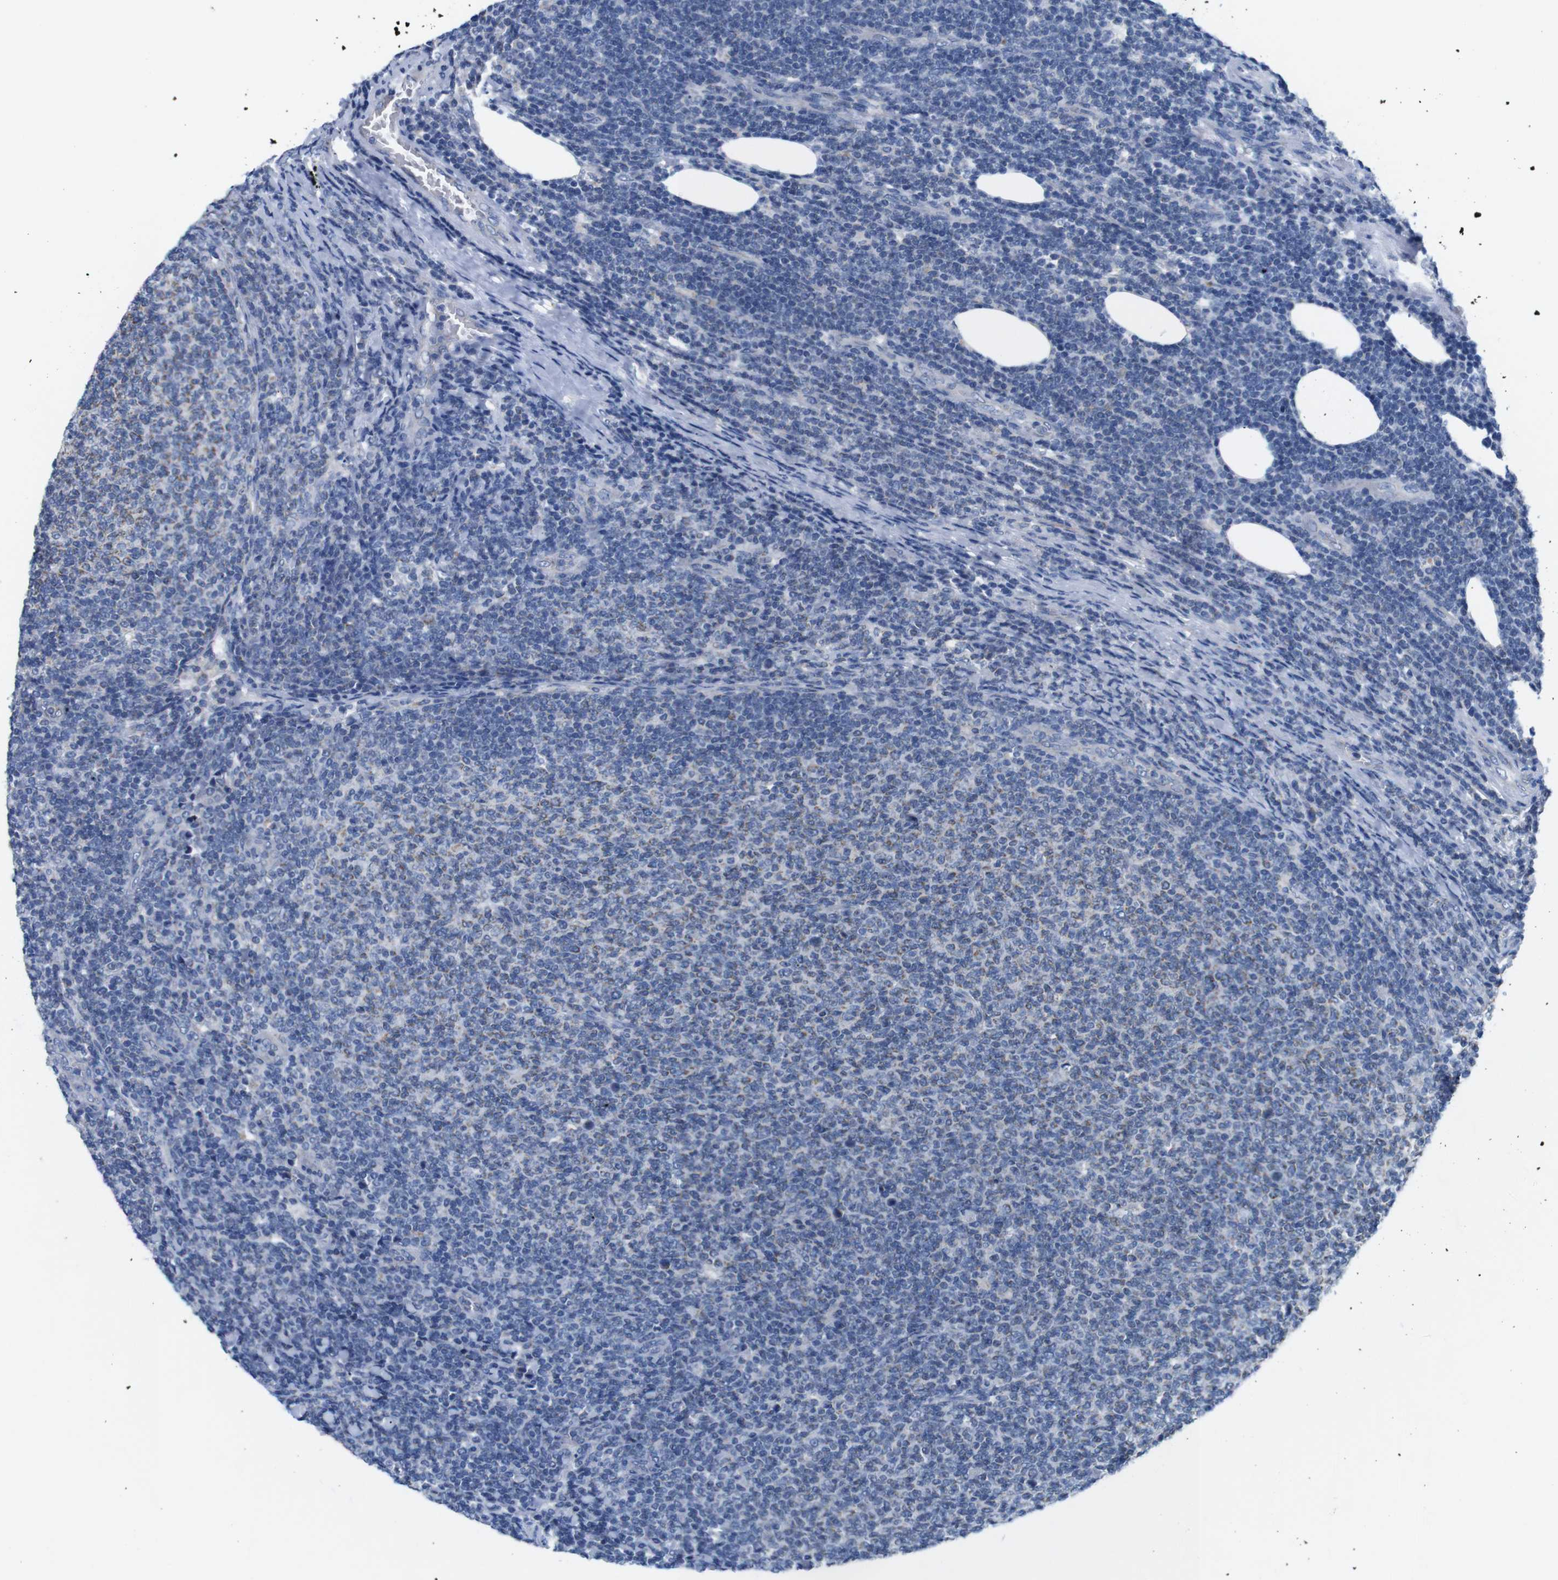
{"staining": {"intensity": "moderate", "quantity": "<25%", "location": "cytoplasmic/membranous"}, "tissue": "lymphoma", "cell_type": "Tumor cells", "image_type": "cancer", "snomed": [{"axis": "morphology", "description": "Malignant lymphoma, non-Hodgkin's type, Low grade"}, {"axis": "topography", "description": "Lymph node"}], "caption": "This is a histology image of immunohistochemistry staining of lymphoma, which shows moderate expression in the cytoplasmic/membranous of tumor cells.", "gene": "F2RL1", "patient": {"sex": "male", "age": 66}}